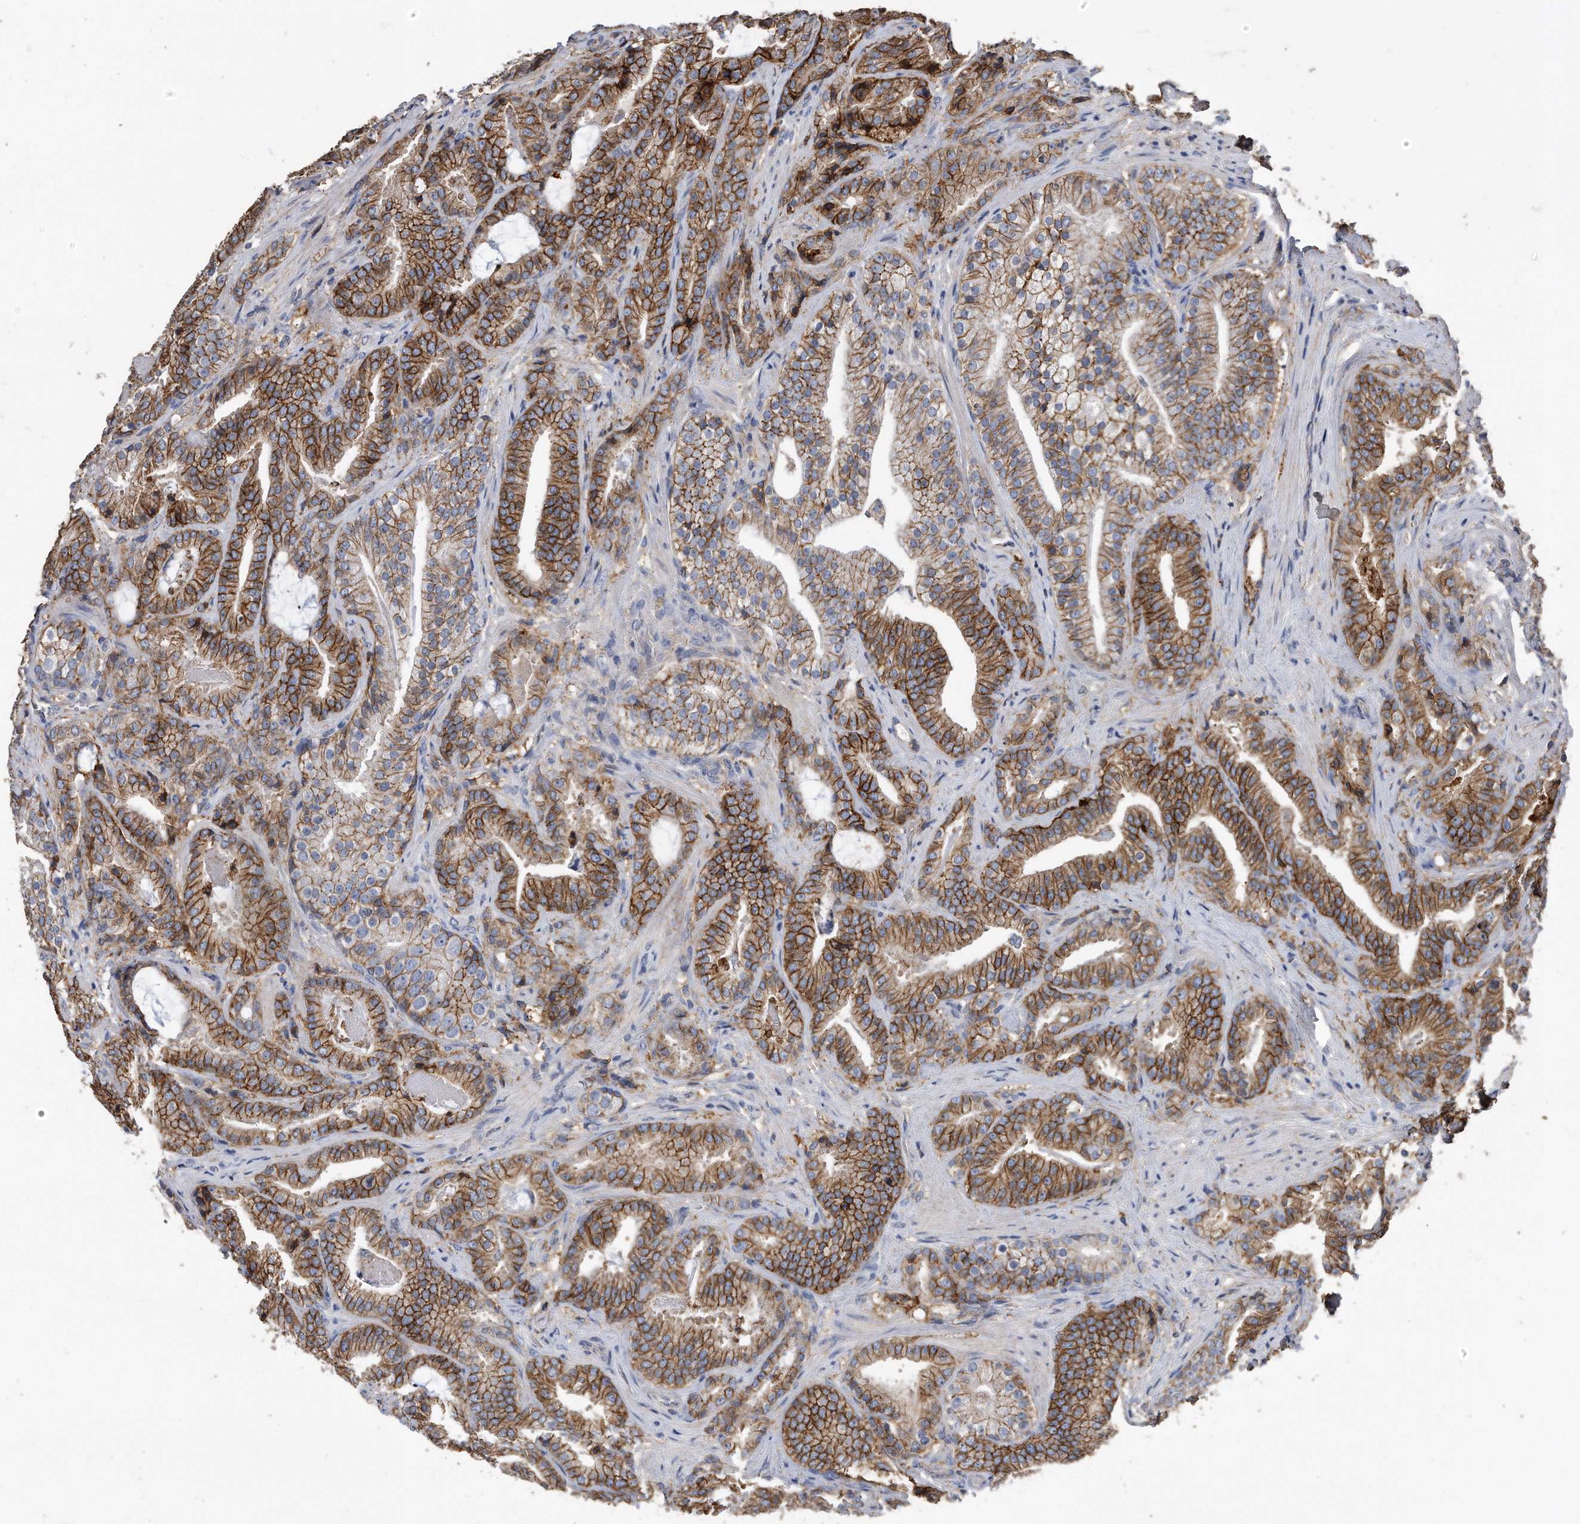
{"staining": {"intensity": "moderate", "quantity": ">75%", "location": "cytoplasmic/membranous"}, "tissue": "prostate cancer", "cell_type": "Tumor cells", "image_type": "cancer", "snomed": [{"axis": "morphology", "description": "Adenocarcinoma, Low grade"}, {"axis": "topography", "description": "Prostate"}], "caption": "This image reveals IHC staining of human prostate low-grade adenocarcinoma, with medium moderate cytoplasmic/membranous expression in approximately >75% of tumor cells.", "gene": "CDCP1", "patient": {"sex": "male", "age": 67}}